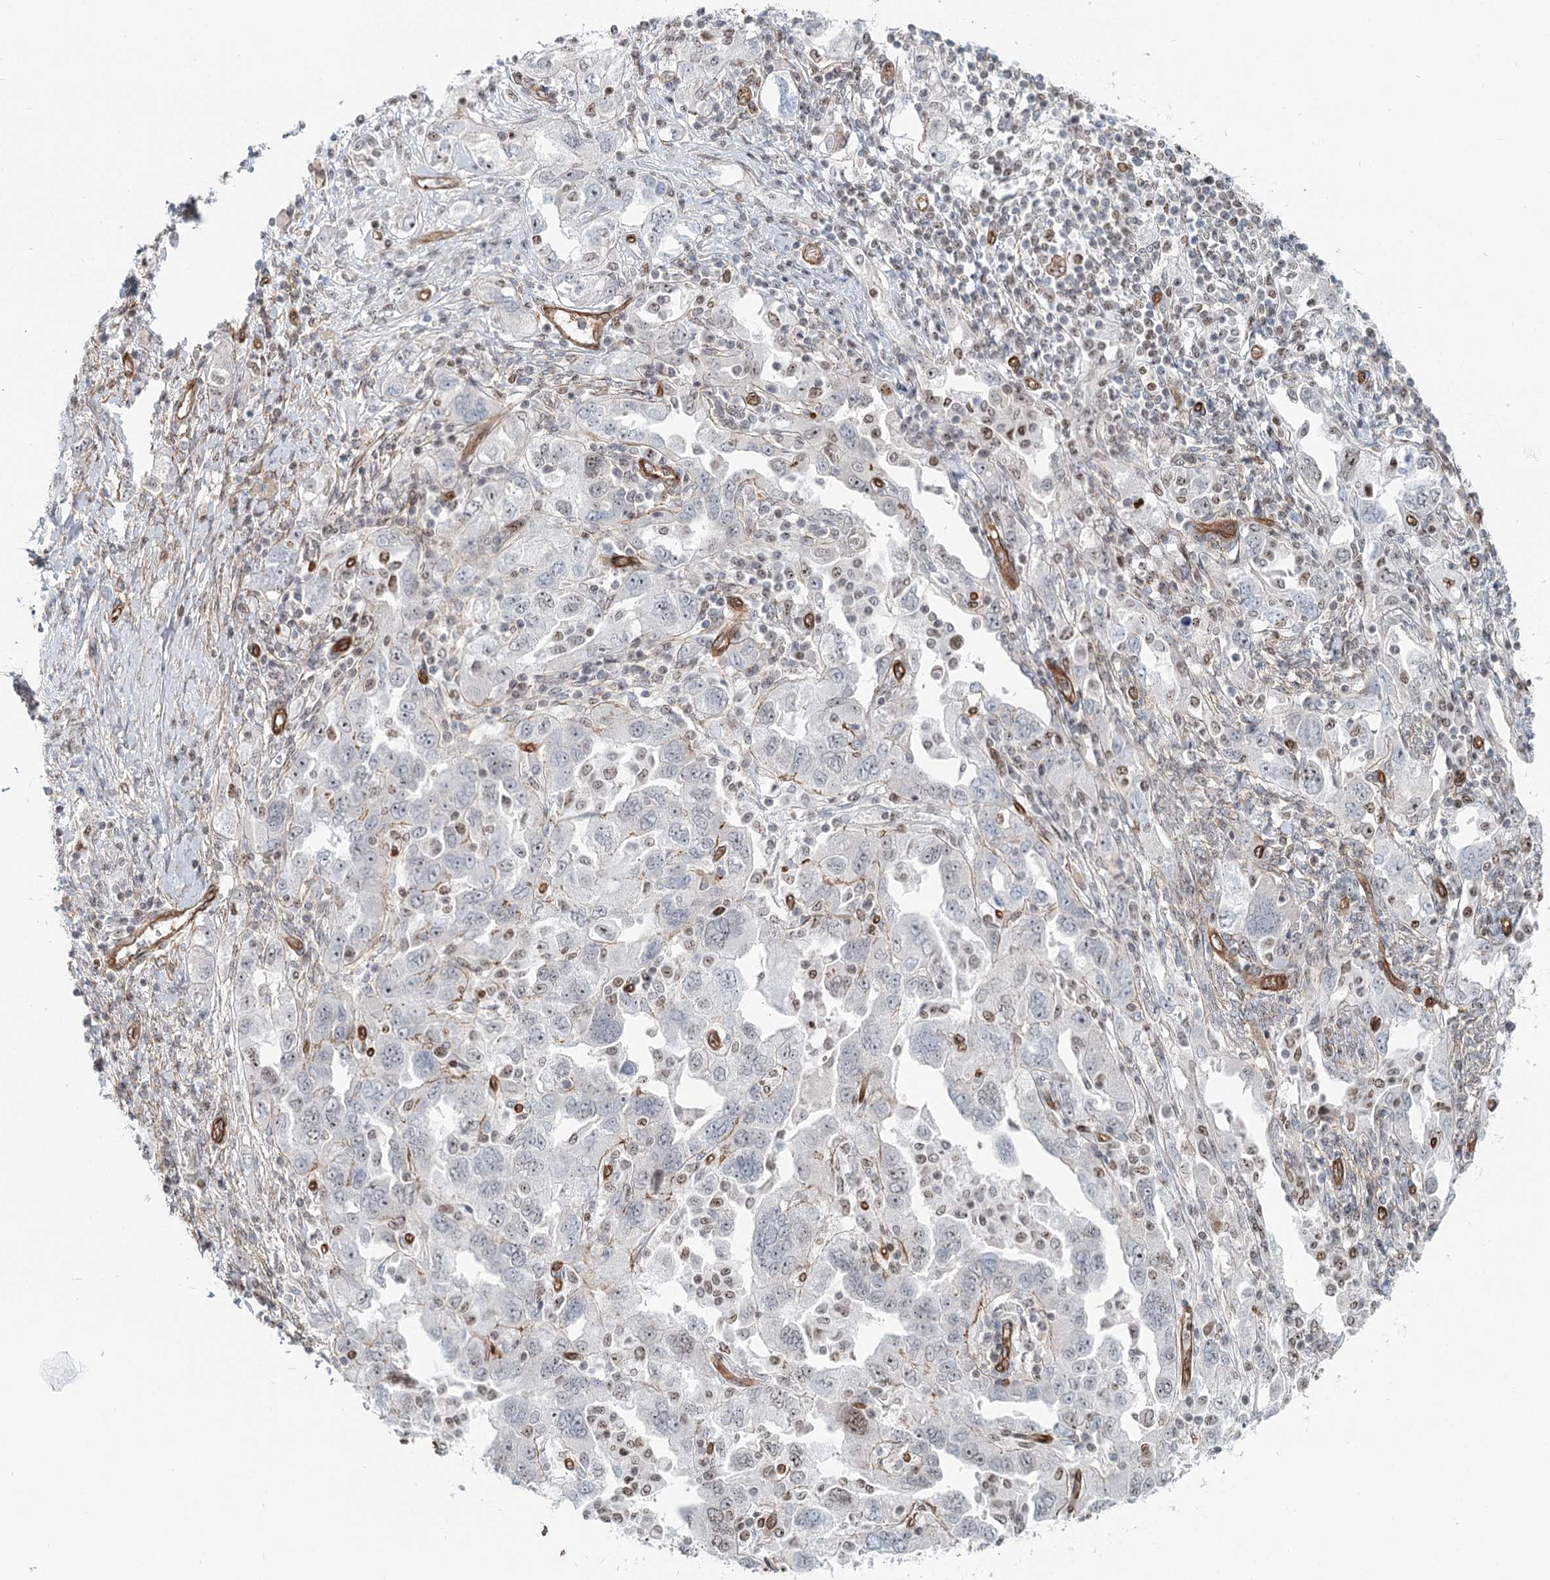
{"staining": {"intensity": "weak", "quantity": "<25%", "location": "nuclear"}, "tissue": "ovarian cancer", "cell_type": "Tumor cells", "image_type": "cancer", "snomed": [{"axis": "morphology", "description": "Carcinoma, NOS"}, {"axis": "morphology", "description": "Cystadenocarcinoma, serous, NOS"}, {"axis": "topography", "description": "Ovary"}], "caption": "High power microscopy micrograph of an immunohistochemistry (IHC) photomicrograph of ovarian cancer (serous cystadenocarcinoma), revealing no significant staining in tumor cells.", "gene": "ZFYVE28", "patient": {"sex": "female", "age": 69}}